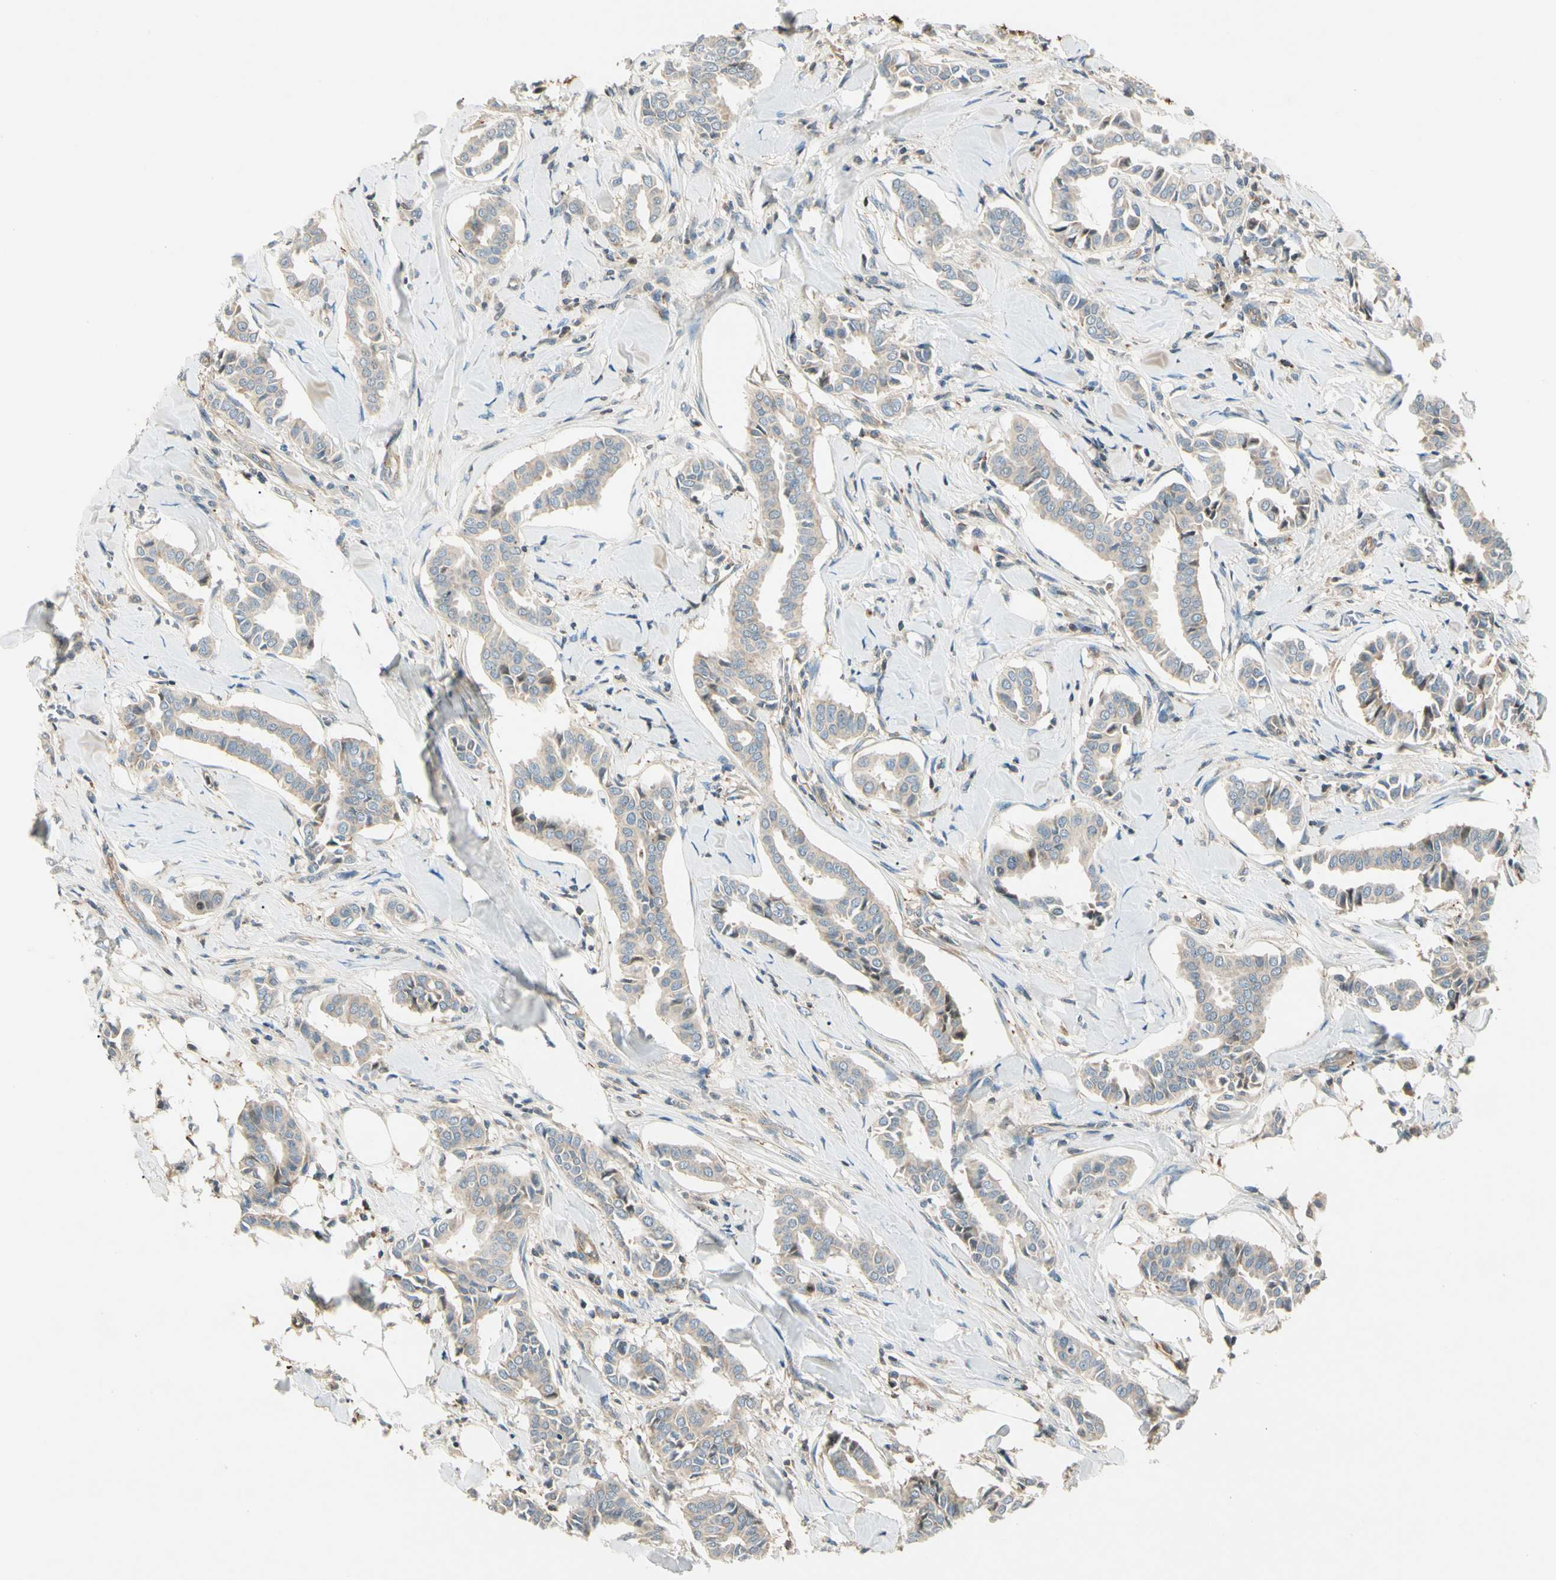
{"staining": {"intensity": "weak", "quantity": ">75%", "location": "cytoplasmic/membranous"}, "tissue": "head and neck cancer", "cell_type": "Tumor cells", "image_type": "cancer", "snomed": [{"axis": "morphology", "description": "Adenocarcinoma, NOS"}, {"axis": "topography", "description": "Salivary gland"}, {"axis": "topography", "description": "Head-Neck"}], "caption": "DAB (3,3'-diaminobenzidine) immunohistochemical staining of adenocarcinoma (head and neck) displays weak cytoplasmic/membranous protein staining in about >75% of tumor cells.", "gene": "CDH6", "patient": {"sex": "female", "age": 59}}